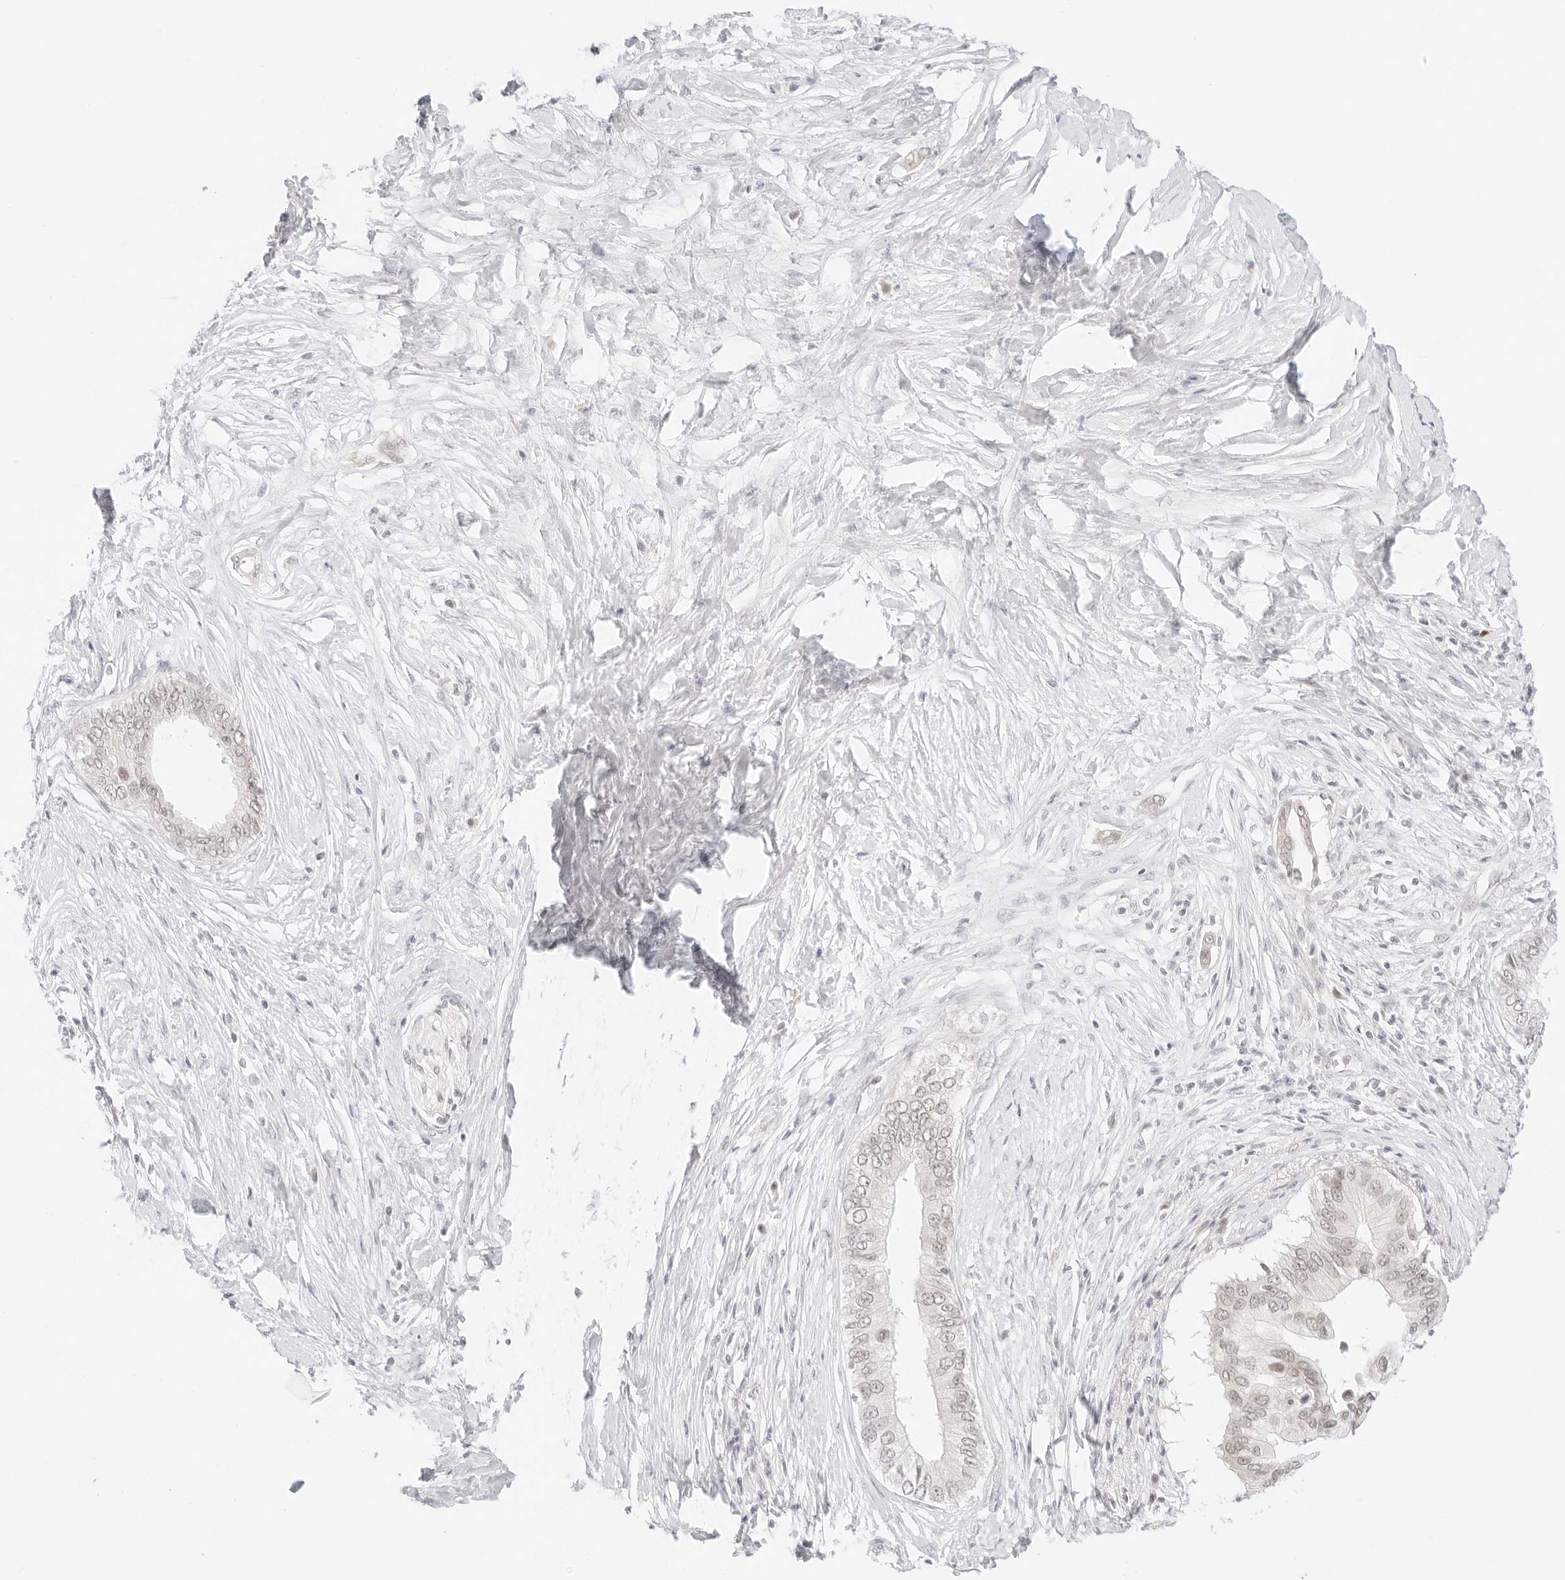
{"staining": {"intensity": "weak", "quantity": "<25%", "location": "nuclear"}, "tissue": "pancreatic cancer", "cell_type": "Tumor cells", "image_type": "cancer", "snomed": [{"axis": "morphology", "description": "Normal tissue, NOS"}, {"axis": "morphology", "description": "Adenocarcinoma, NOS"}, {"axis": "topography", "description": "Pancreas"}, {"axis": "topography", "description": "Peripheral nerve tissue"}], "caption": "A photomicrograph of human pancreatic cancer (adenocarcinoma) is negative for staining in tumor cells. (Brightfield microscopy of DAB immunohistochemistry at high magnification).", "gene": "POLR3C", "patient": {"sex": "male", "age": 59}}